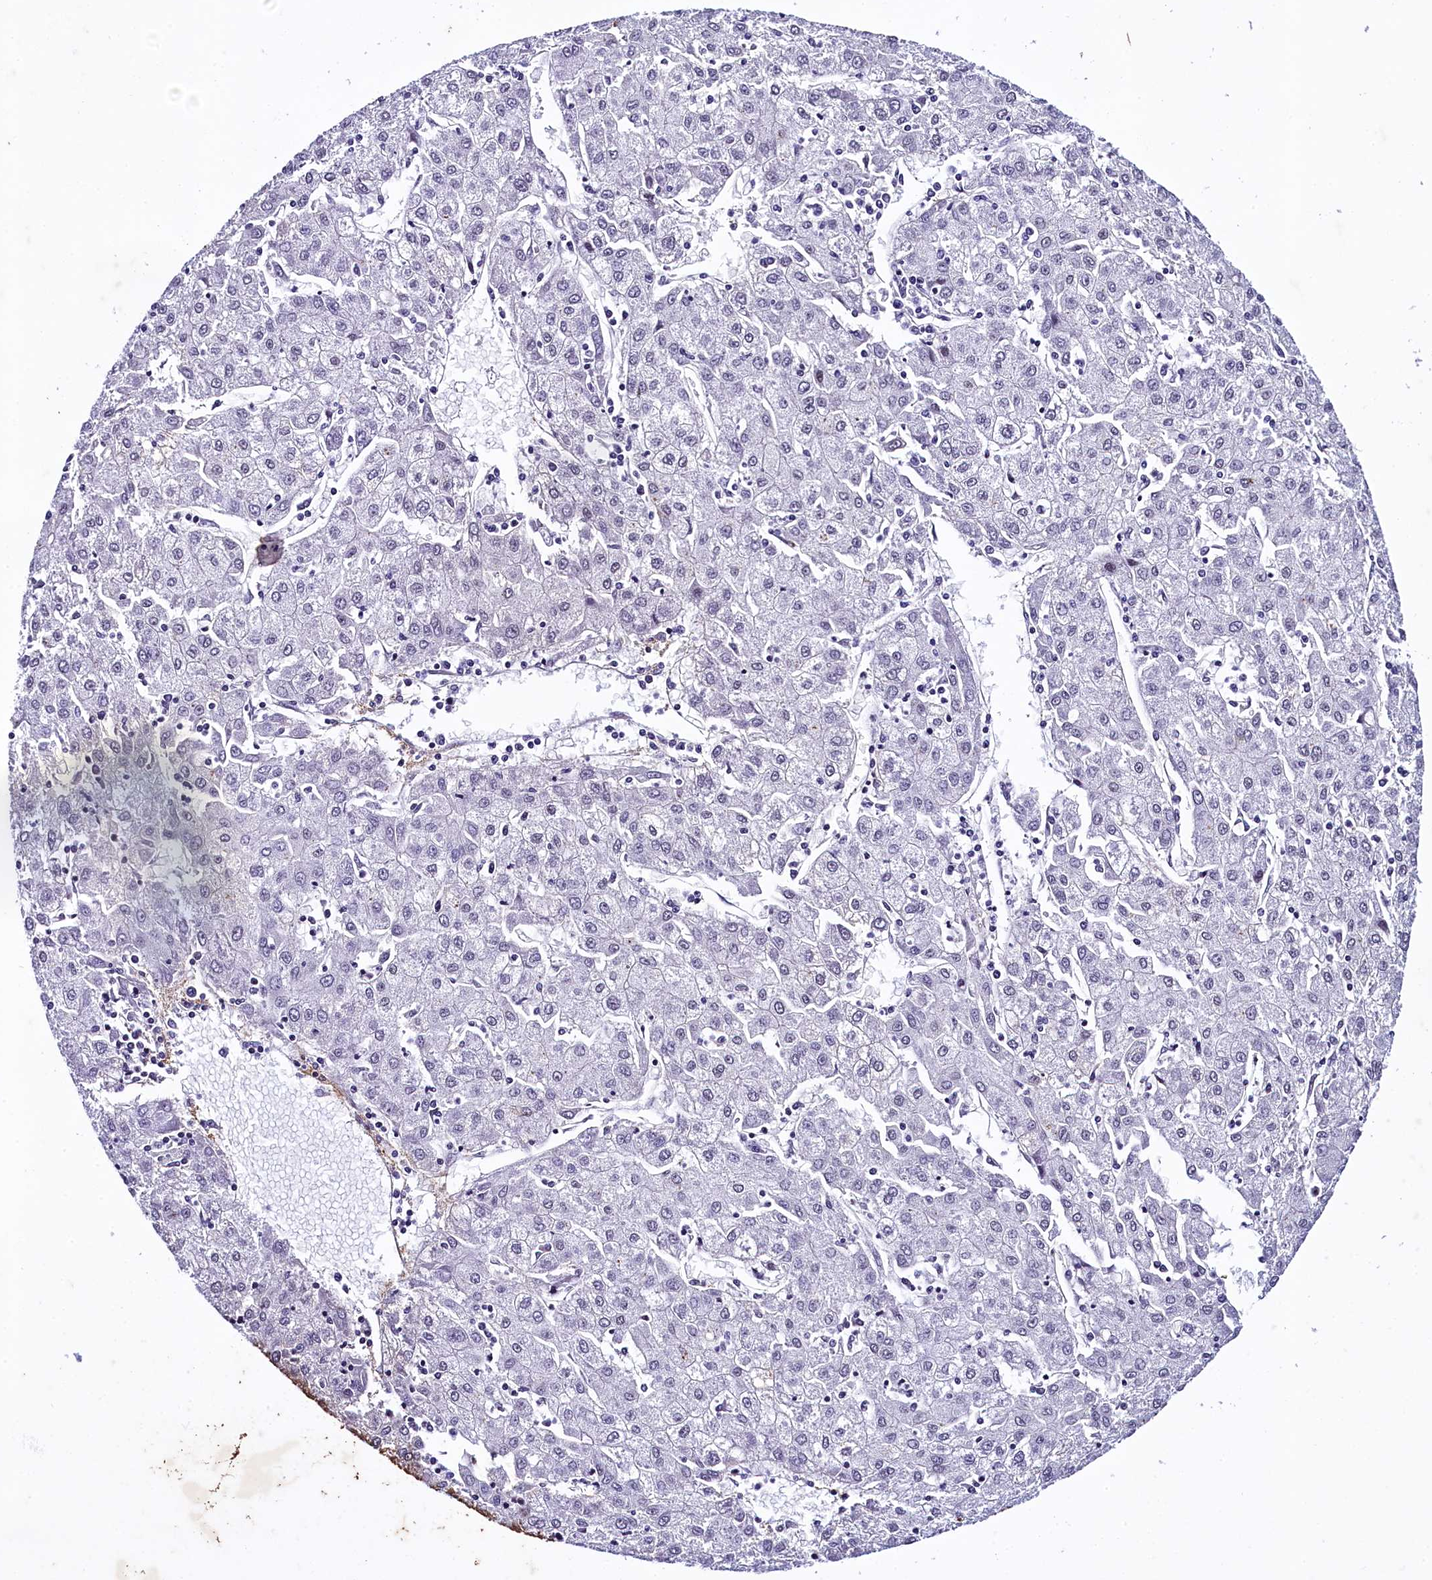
{"staining": {"intensity": "negative", "quantity": "none", "location": "none"}, "tissue": "liver cancer", "cell_type": "Tumor cells", "image_type": "cancer", "snomed": [{"axis": "morphology", "description": "Carcinoma, Hepatocellular, NOS"}, {"axis": "topography", "description": "Liver"}], "caption": "Immunohistochemistry image of human liver cancer stained for a protein (brown), which shows no expression in tumor cells. (DAB immunohistochemistry (IHC), high magnification).", "gene": "SAMD10", "patient": {"sex": "male", "age": 72}}